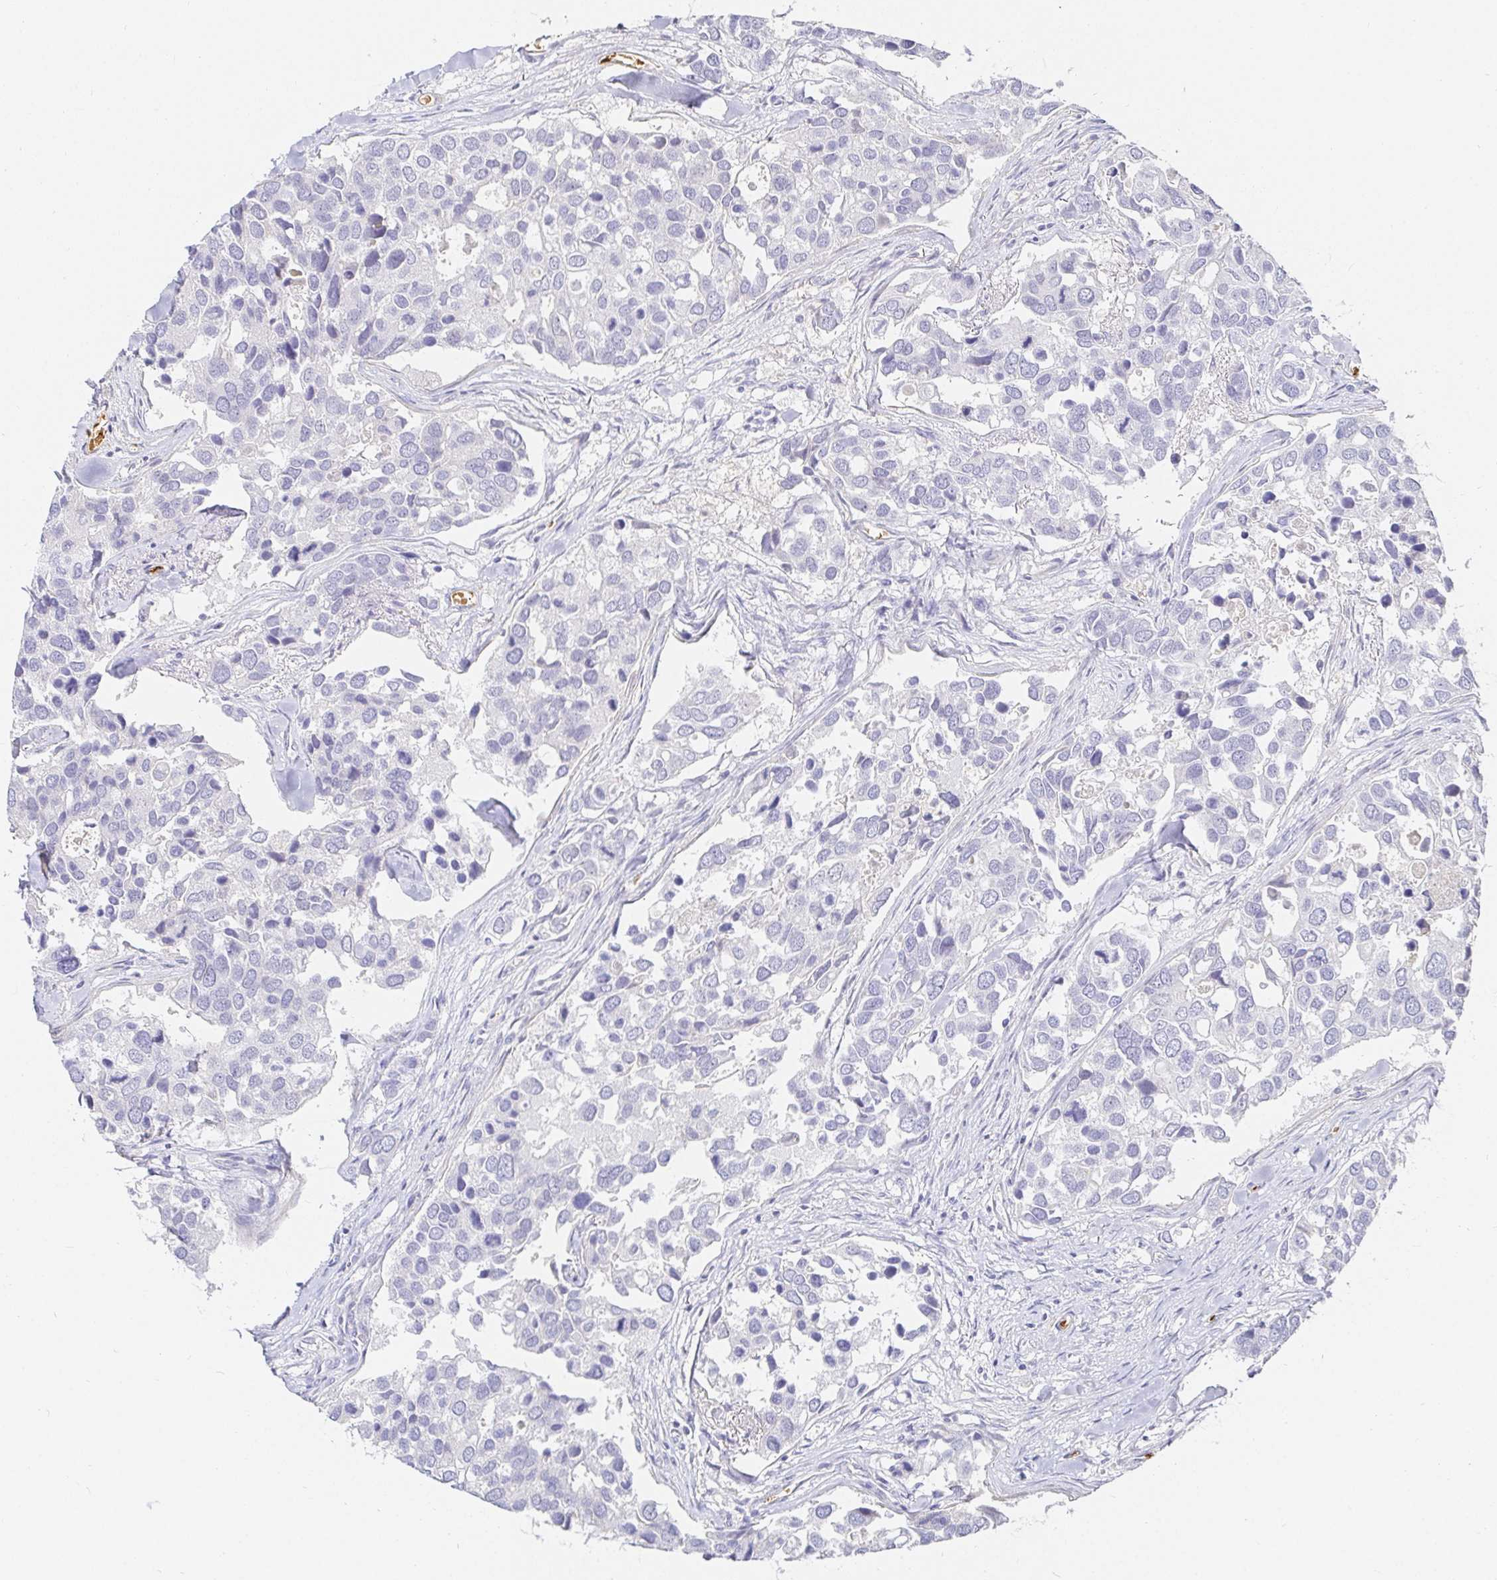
{"staining": {"intensity": "negative", "quantity": "none", "location": "none"}, "tissue": "breast cancer", "cell_type": "Tumor cells", "image_type": "cancer", "snomed": [{"axis": "morphology", "description": "Duct carcinoma"}, {"axis": "topography", "description": "Breast"}], "caption": "High power microscopy histopathology image of an immunohistochemistry micrograph of intraductal carcinoma (breast), revealing no significant expression in tumor cells. (DAB immunohistochemistry (IHC) with hematoxylin counter stain).", "gene": "FGF21", "patient": {"sex": "female", "age": 83}}